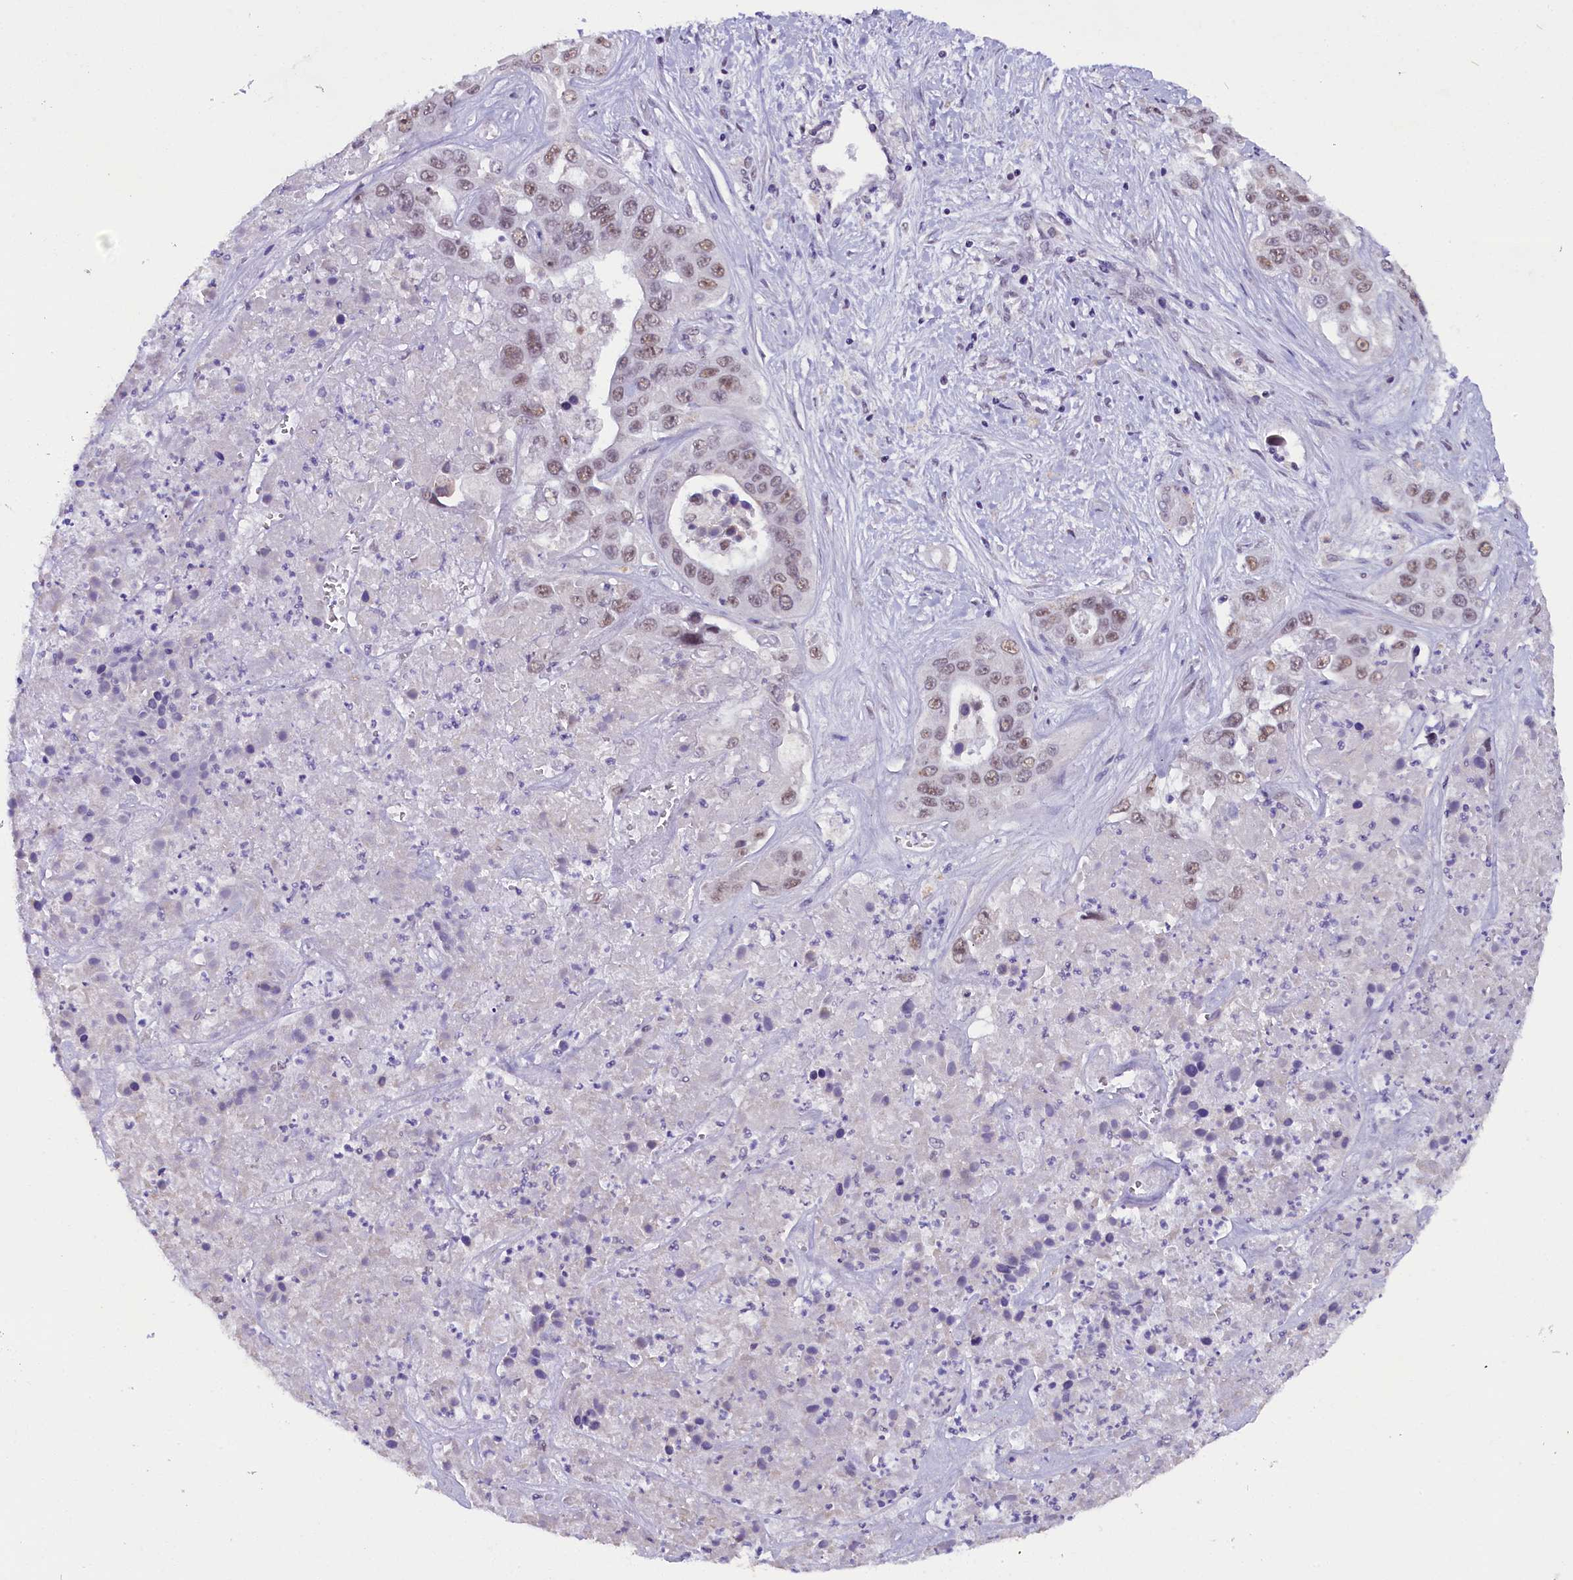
{"staining": {"intensity": "moderate", "quantity": "25%-75%", "location": "nuclear"}, "tissue": "liver cancer", "cell_type": "Tumor cells", "image_type": "cancer", "snomed": [{"axis": "morphology", "description": "Cholangiocarcinoma"}, {"axis": "topography", "description": "Liver"}], "caption": "Immunohistochemistry (IHC) of human cholangiocarcinoma (liver) reveals medium levels of moderate nuclear staining in approximately 25%-75% of tumor cells.", "gene": "NCBP1", "patient": {"sex": "female", "age": 52}}